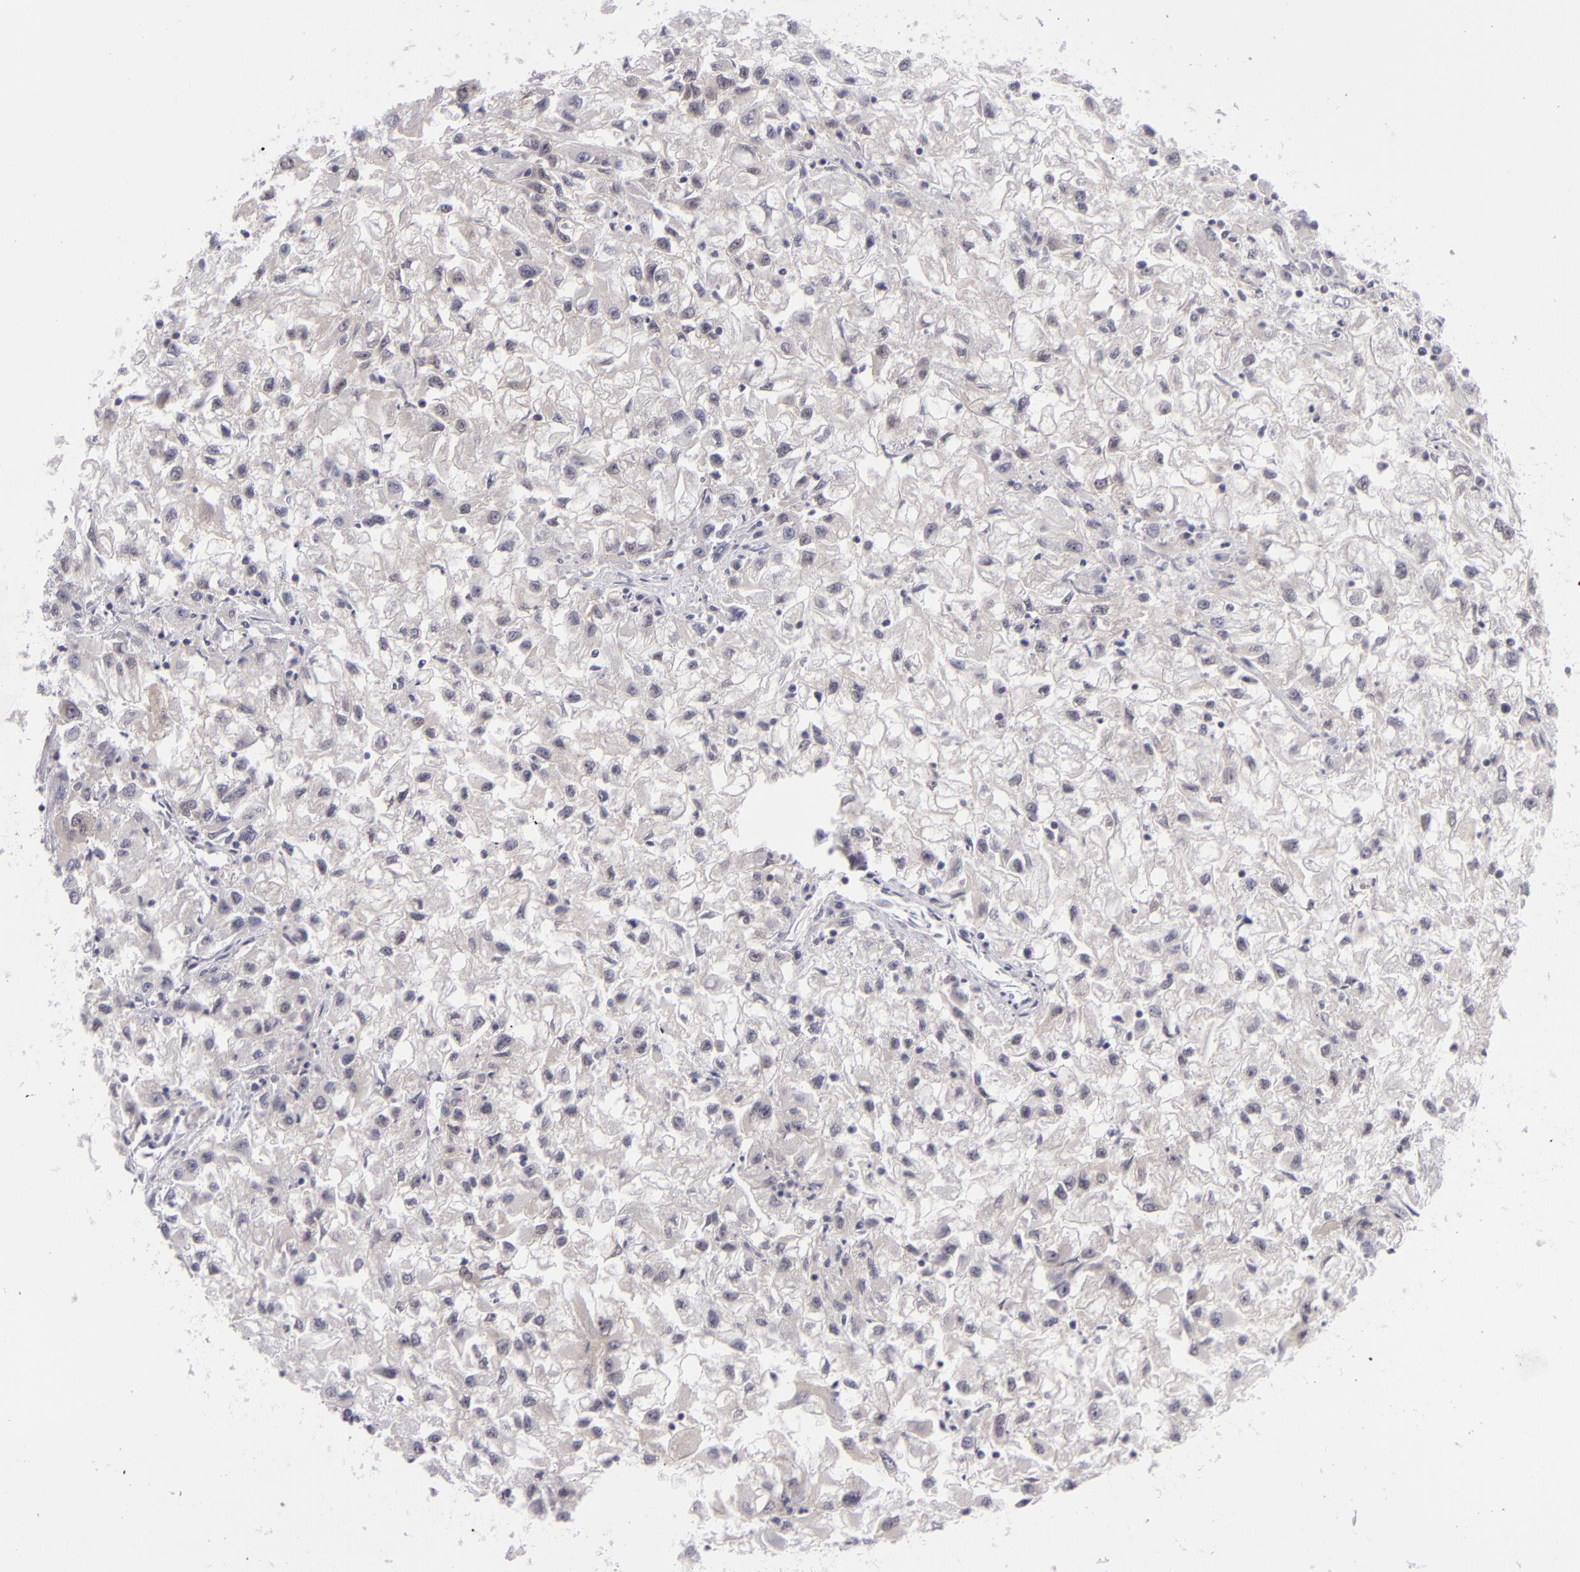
{"staining": {"intensity": "negative", "quantity": "none", "location": "none"}, "tissue": "renal cancer", "cell_type": "Tumor cells", "image_type": "cancer", "snomed": [{"axis": "morphology", "description": "Adenocarcinoma, NOS"}, {"axis": "topography", "description": "Kidney"}], "caption": "Tumor cells are negative for brown protein staining in renal adenocarcinoma.", "gene": "BCL10", "patient": {"sex": "male", "age": 59}}